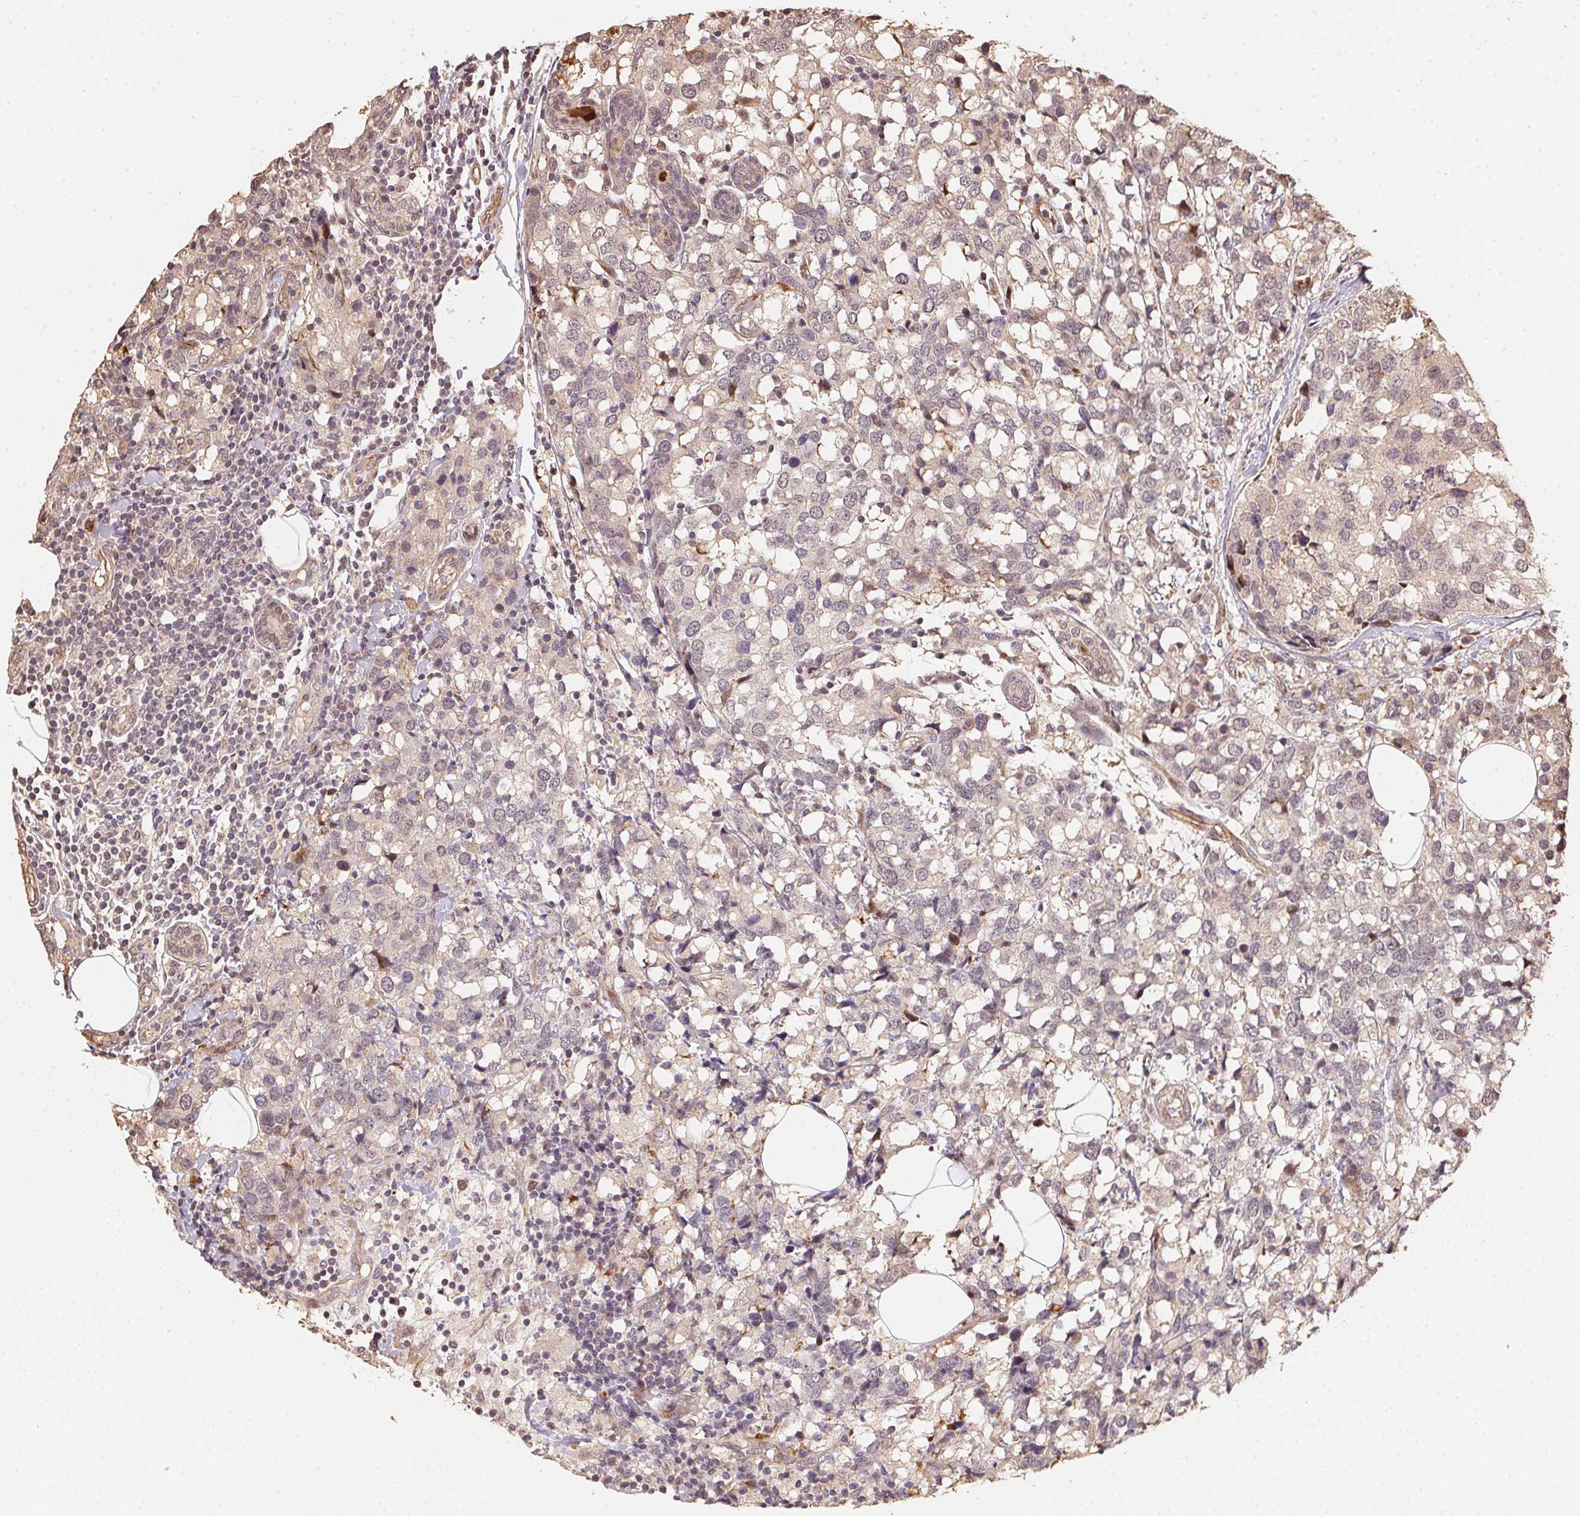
{"staining": {"intensity": "negative", "quantity": "none", "location": "none"}, "tissue": "breast cancer", "cell_type": "Tumor cells", "image_type": "cancer", "snomed": [{"axis": "morphology", "description": "Lobular carcinoma"}, {"axis": "topography", "description": "Breast"}], "caption": "Protein analysis of breast cancer (lobular carcinoma) reveals no significant staining in tumor cells.", "gene": "TMEM222", "patient": {"sex": "female", "age": 59}}